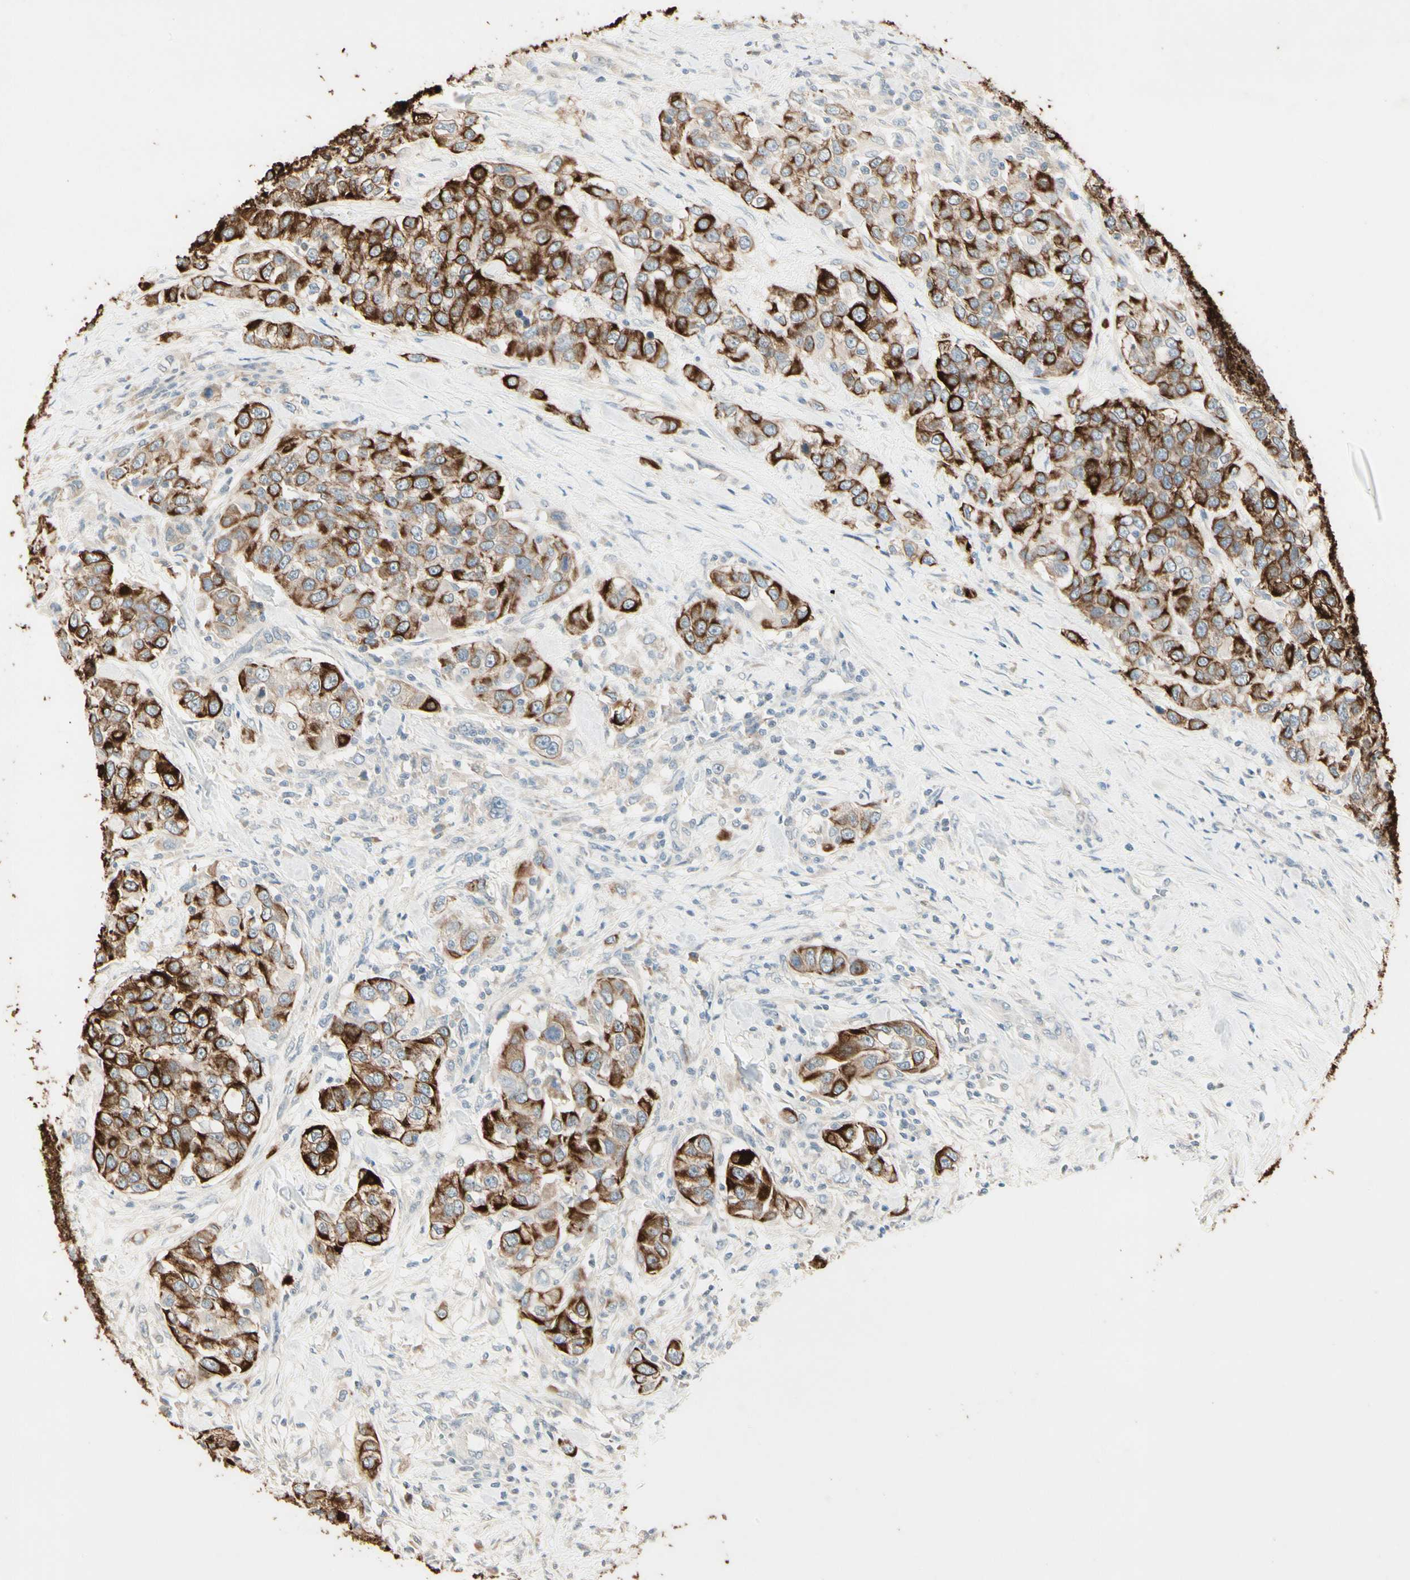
{"staining": {"intensity": "strong", "quantity": ">75%", "location": "cytoplasmic/membranous"}, "tissue": "urothelial cancer", "cell_type": "Tumor cells", "image_type": "cancer", "snomed": [{"axis": "morphology", "description": "Urothelial carcinoma, High grade"}, {"axis": "topography", "description": "Urinary bladder"}], "caption": "Urothelial carcinoma (high-grade) was stained to show a protein in brown. There is high levels of strong cytoplasmic/membranous staining in approximately >75% of tumor cells.", "gene": "SKIL", "patient": {"sex": "female", "age": 80}}